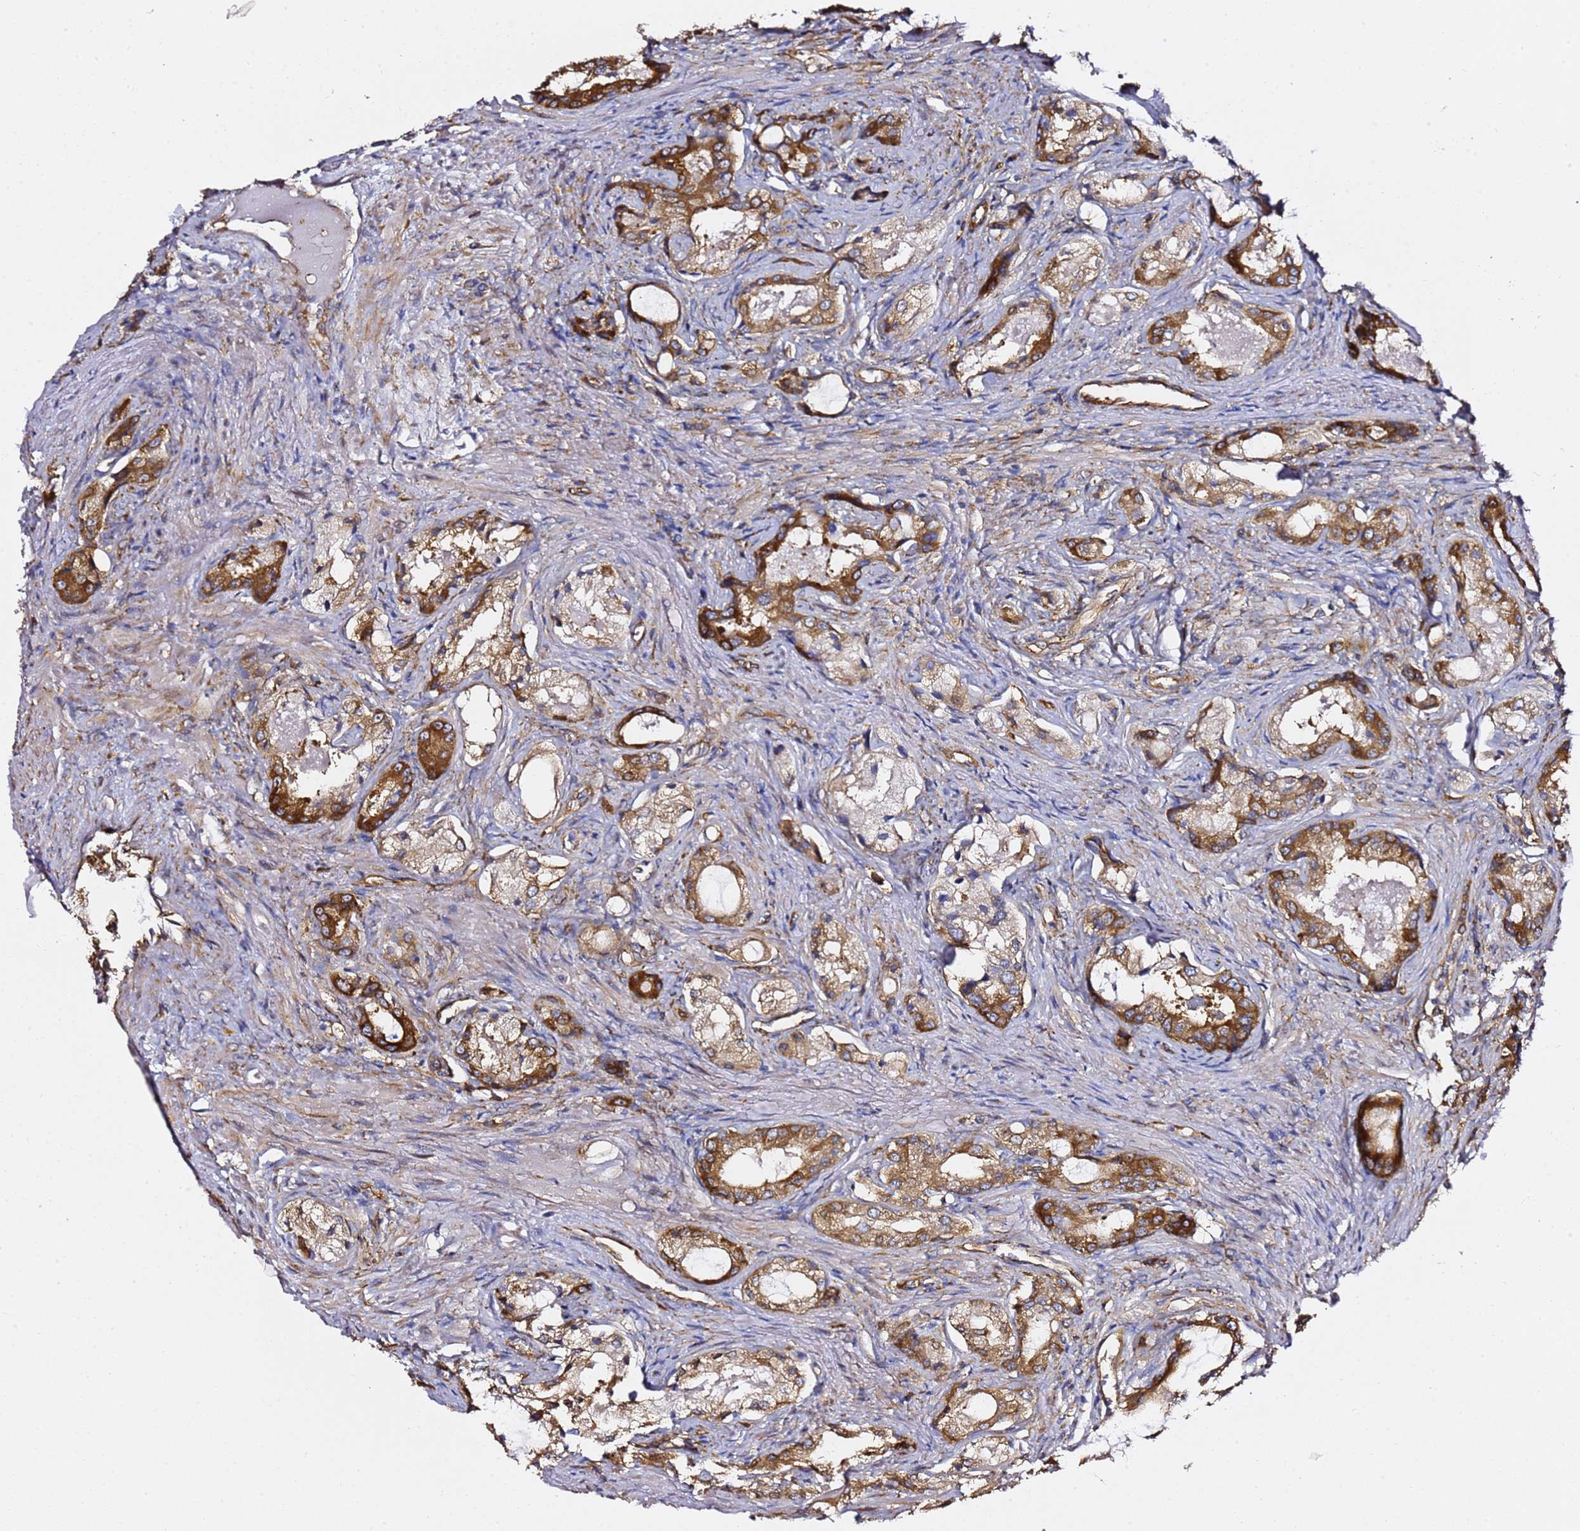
{"staining": {"intensity": "strong", "quantity": "25%-75%", "location": "cytoplasmic/membranous"}, "tissue": "prostate cancer", "cell_type": "Tumor cells", "image_type": "cancer", "snomed": [{"axis": "morphology", "description": "Adenocarcinoma, Low grade"}, {"axis": "topography", "description": "Prostate"}], "caption": "This image reveals immunohistochemistry (IHC) staining of human prostate cancer, with high strong cytoplasmic/membranous staining in approximately 25%-75% of tumor cells.", "gene": "TPST1", "patient": {"sex": "male", "age": 68}}